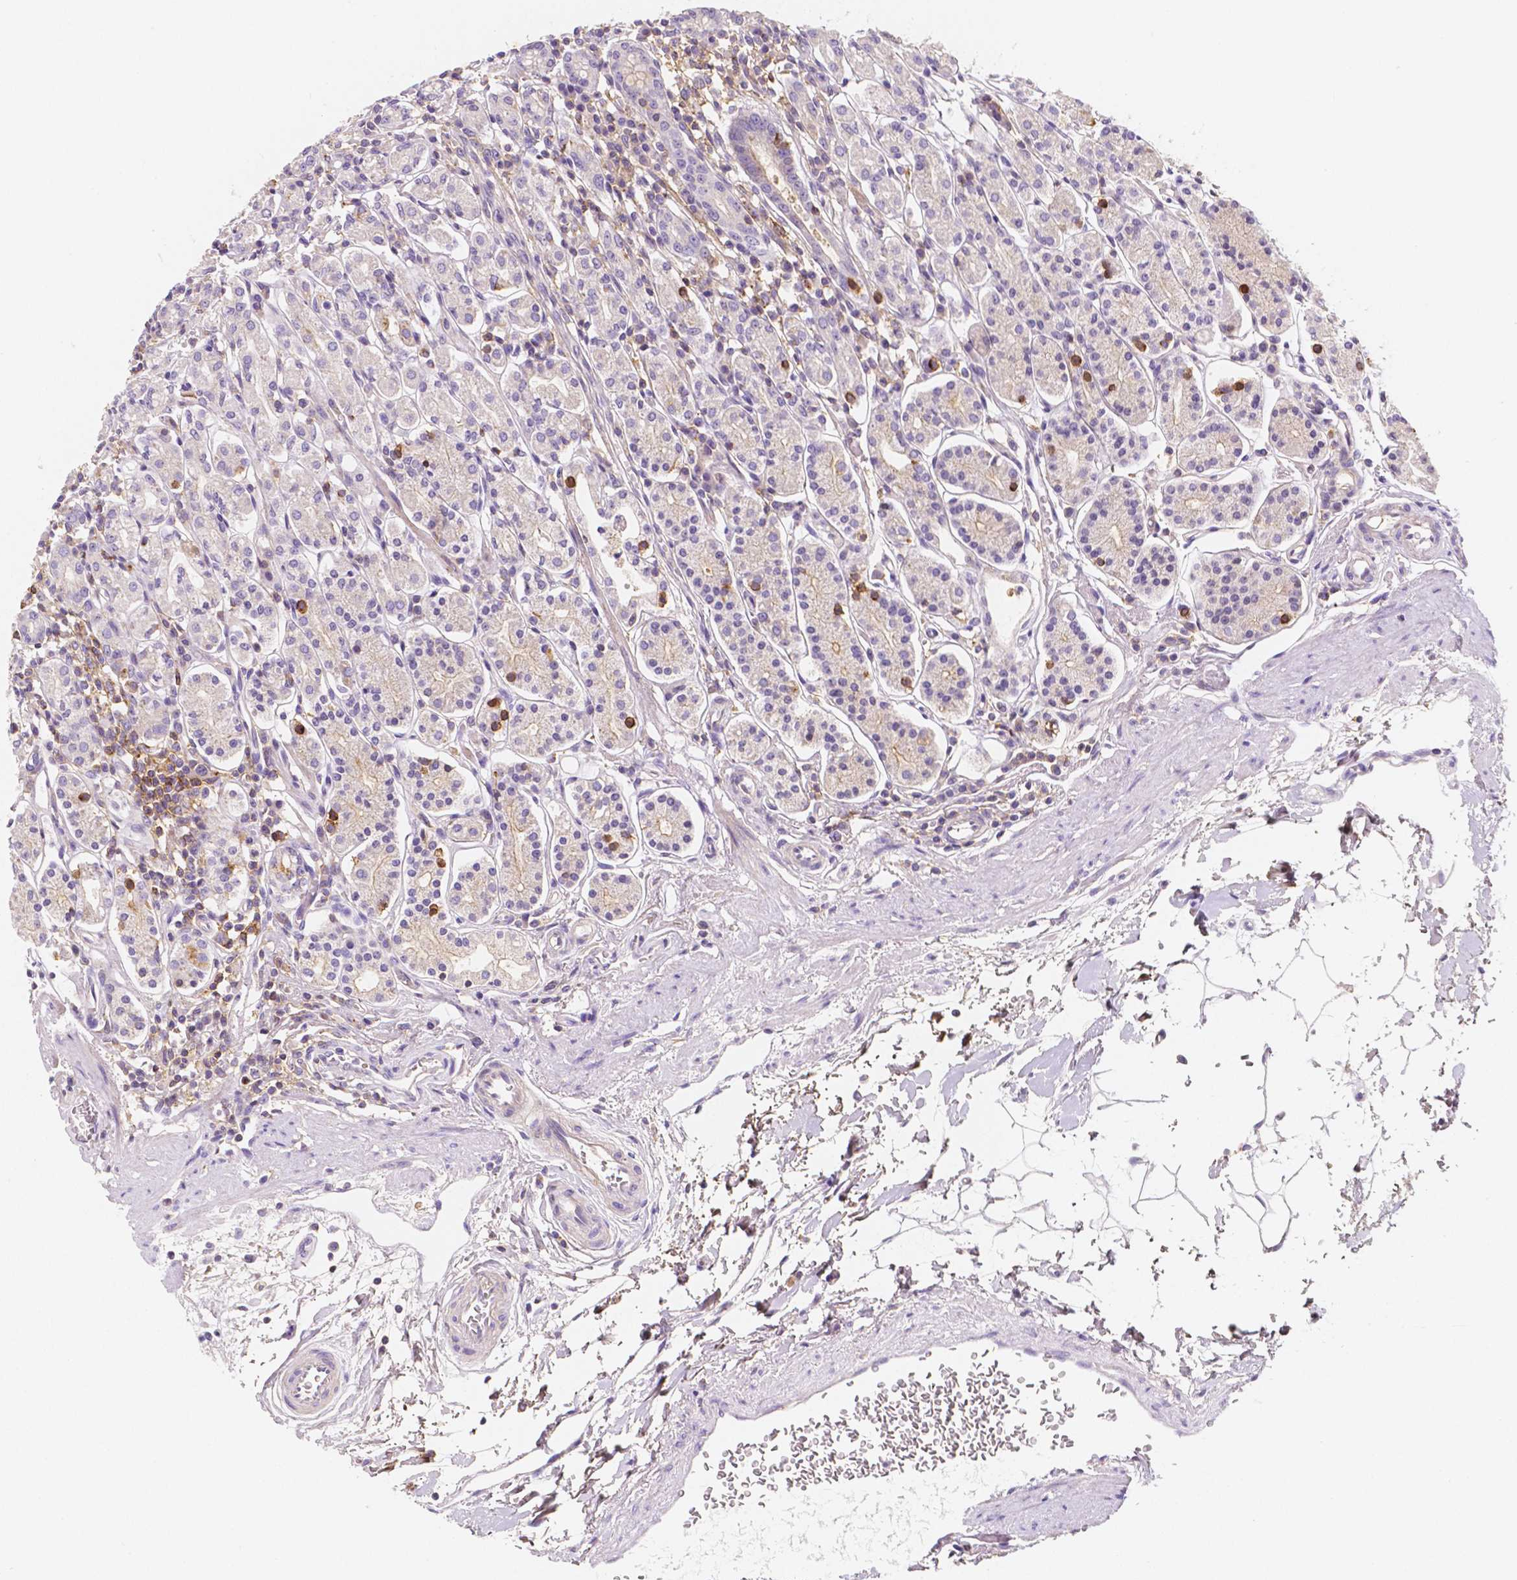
{"staining": {"intensity": "moderate", "quantity": "<25%", "location": "cytoplasmic/membranous"}, "tissue": "stomach", "cell_type": "Glandular cells", "image_type": "normal", "snomed": [{"axis": "morphology", "description": "Normal tissue, NOS"}, {"axis": "topography", "description": "Stomach, upper"}, {"axis": "topography", "description": "Stomach"}], "caption": "IHC of unremarkable human stomach displays low levels of moderate cytoplasmic/membranous positivity in about <25% of glandular cells. (brown staining indicates protein expression, while blue staining denotes nuclei).", "gene": "GABRD", "patient": {"sex": "male", "age": 62}}